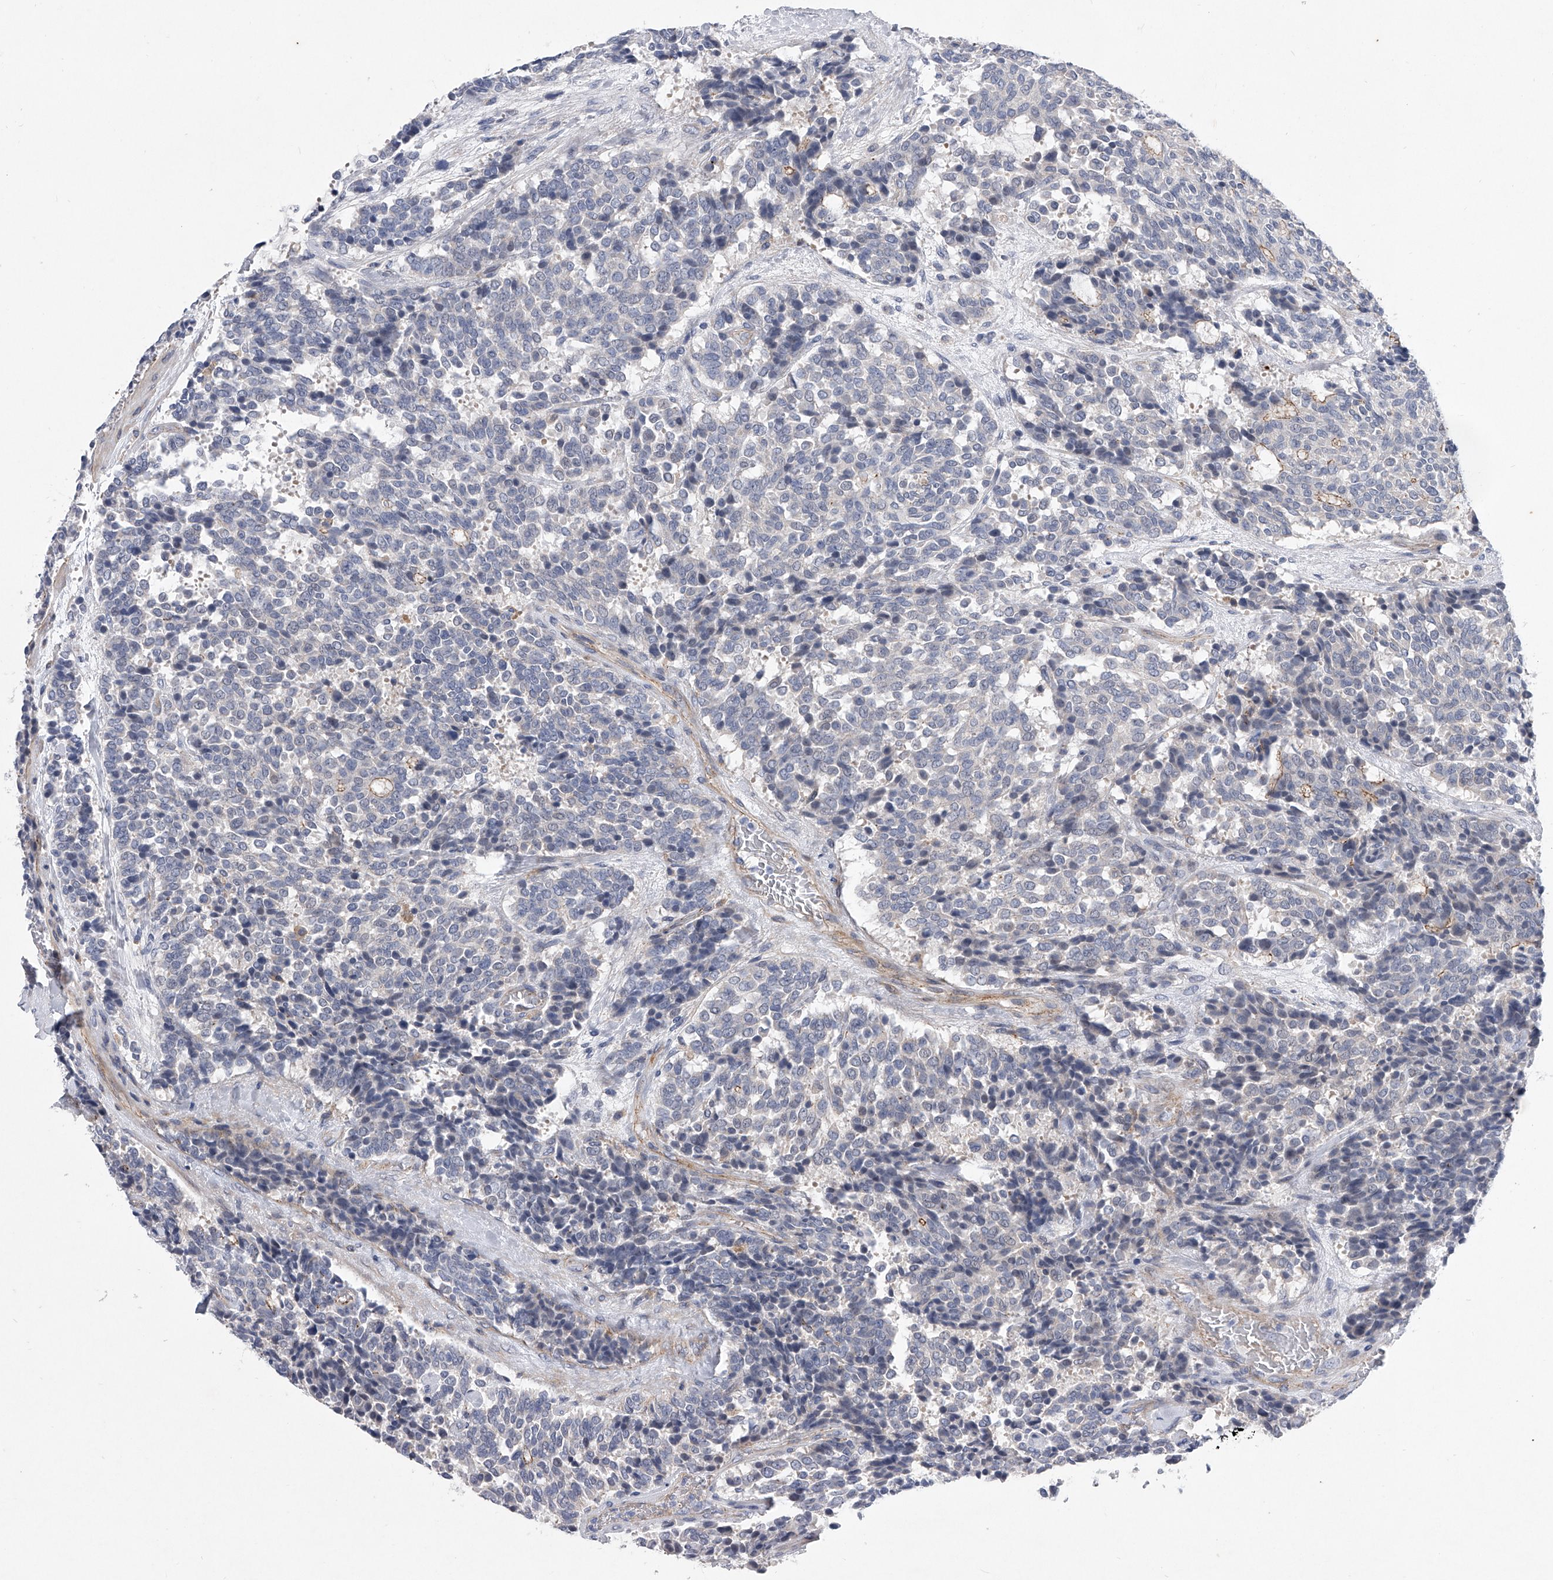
{"staining": {"intensity": "negative", "quantity": "none", "location": "none"}, "tissue": "carcinoid", "cell_type": "Tumor cells", "image_type": "cancer", "snomed": [{"axis": "morphology", "description": "Carcinoid, malignant, NOS"}, {"axis": "topography", "description": "Pancreas"}], "caption": "This is a micrograph of IHC staining of carcinoid, which shows no positivity in tumor cells. (Brightfield microscopy of DAB (3,3'-diaminobenzidine) IHC at high magnification).", "gene": "MINDY4", "patient": {"sex": "female", "age": 54}}